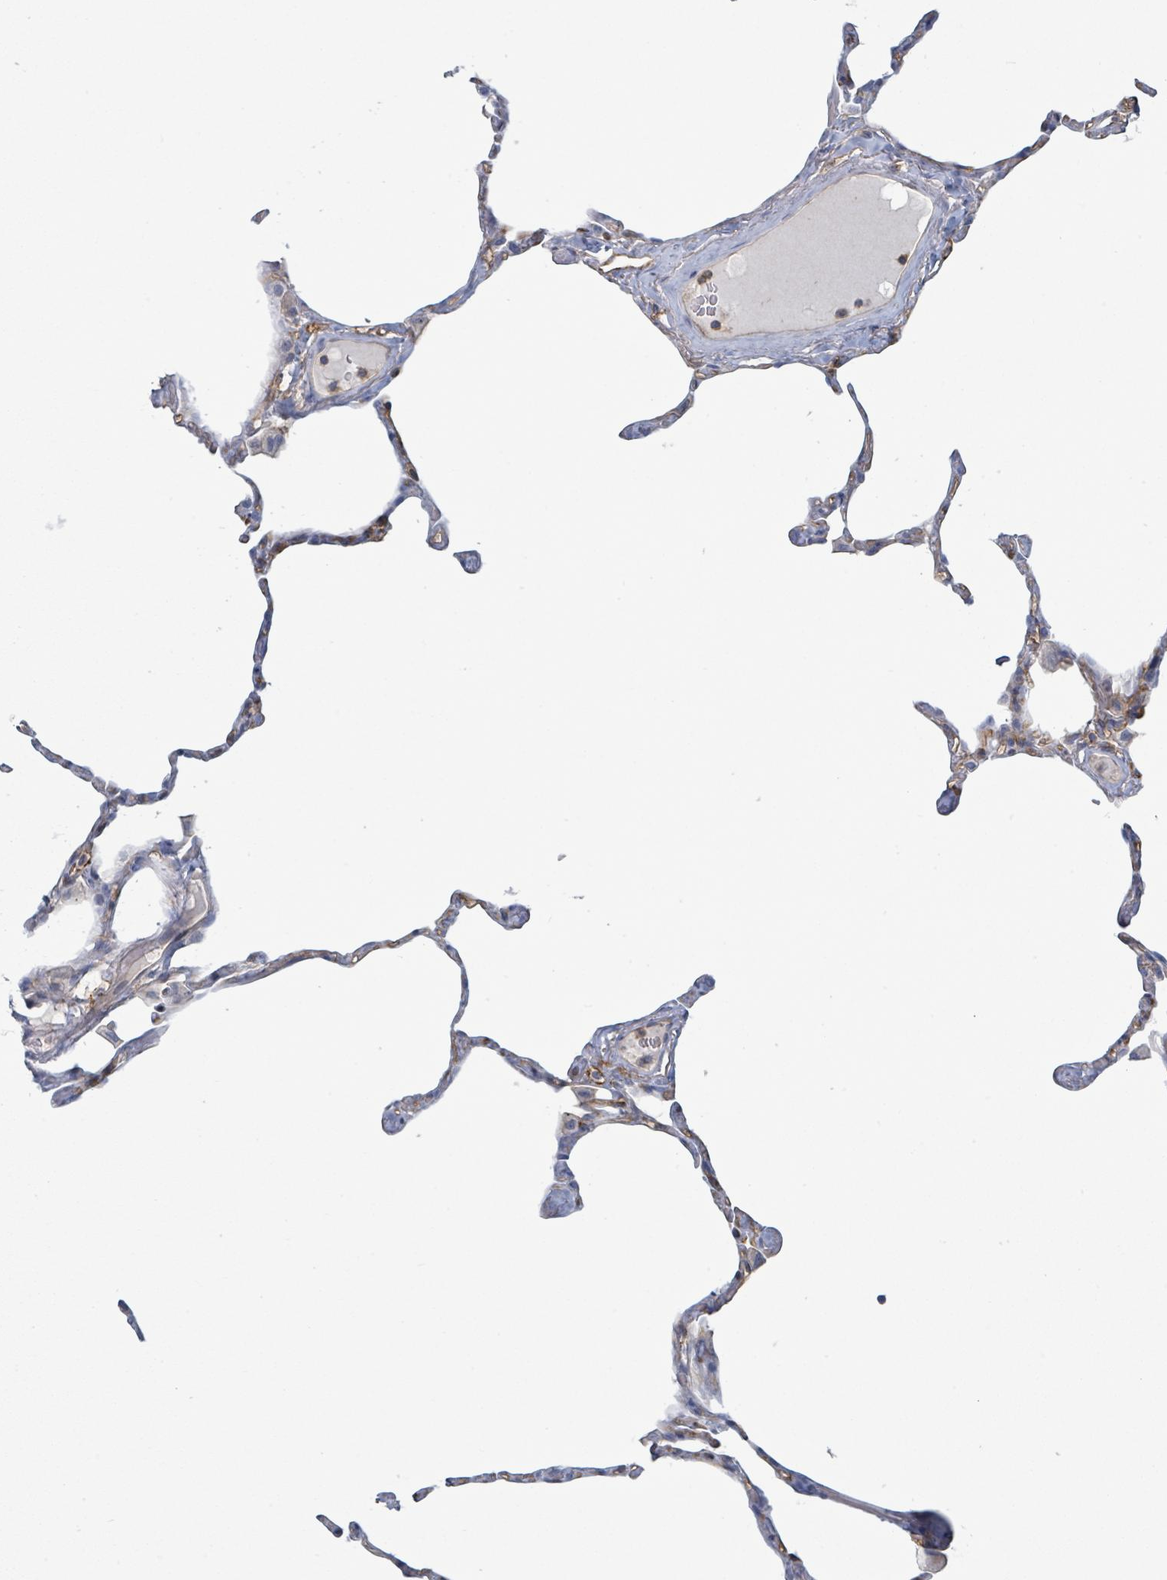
{"staining": {"intensity": "negative", "quantity": "none", "location": "none"}, "tissue": "lung", "cell_type": "Alveolar cells", "image_type": "normal", "snomed": [{"axis": "morphology", "description": "Normal tissue, NOS"}, {"axis": "topography", "description": "Lung"}], "caption": "Immunohistochemistry (IHC) micrograph of unremarkable lung: human lung stained with DAB (3,3'-diaminobenzidine) reveals no significant protein expression in alveolar cells.", "gene": "TNFRSF14", "patient": {"sex": "male", "age": 65}}